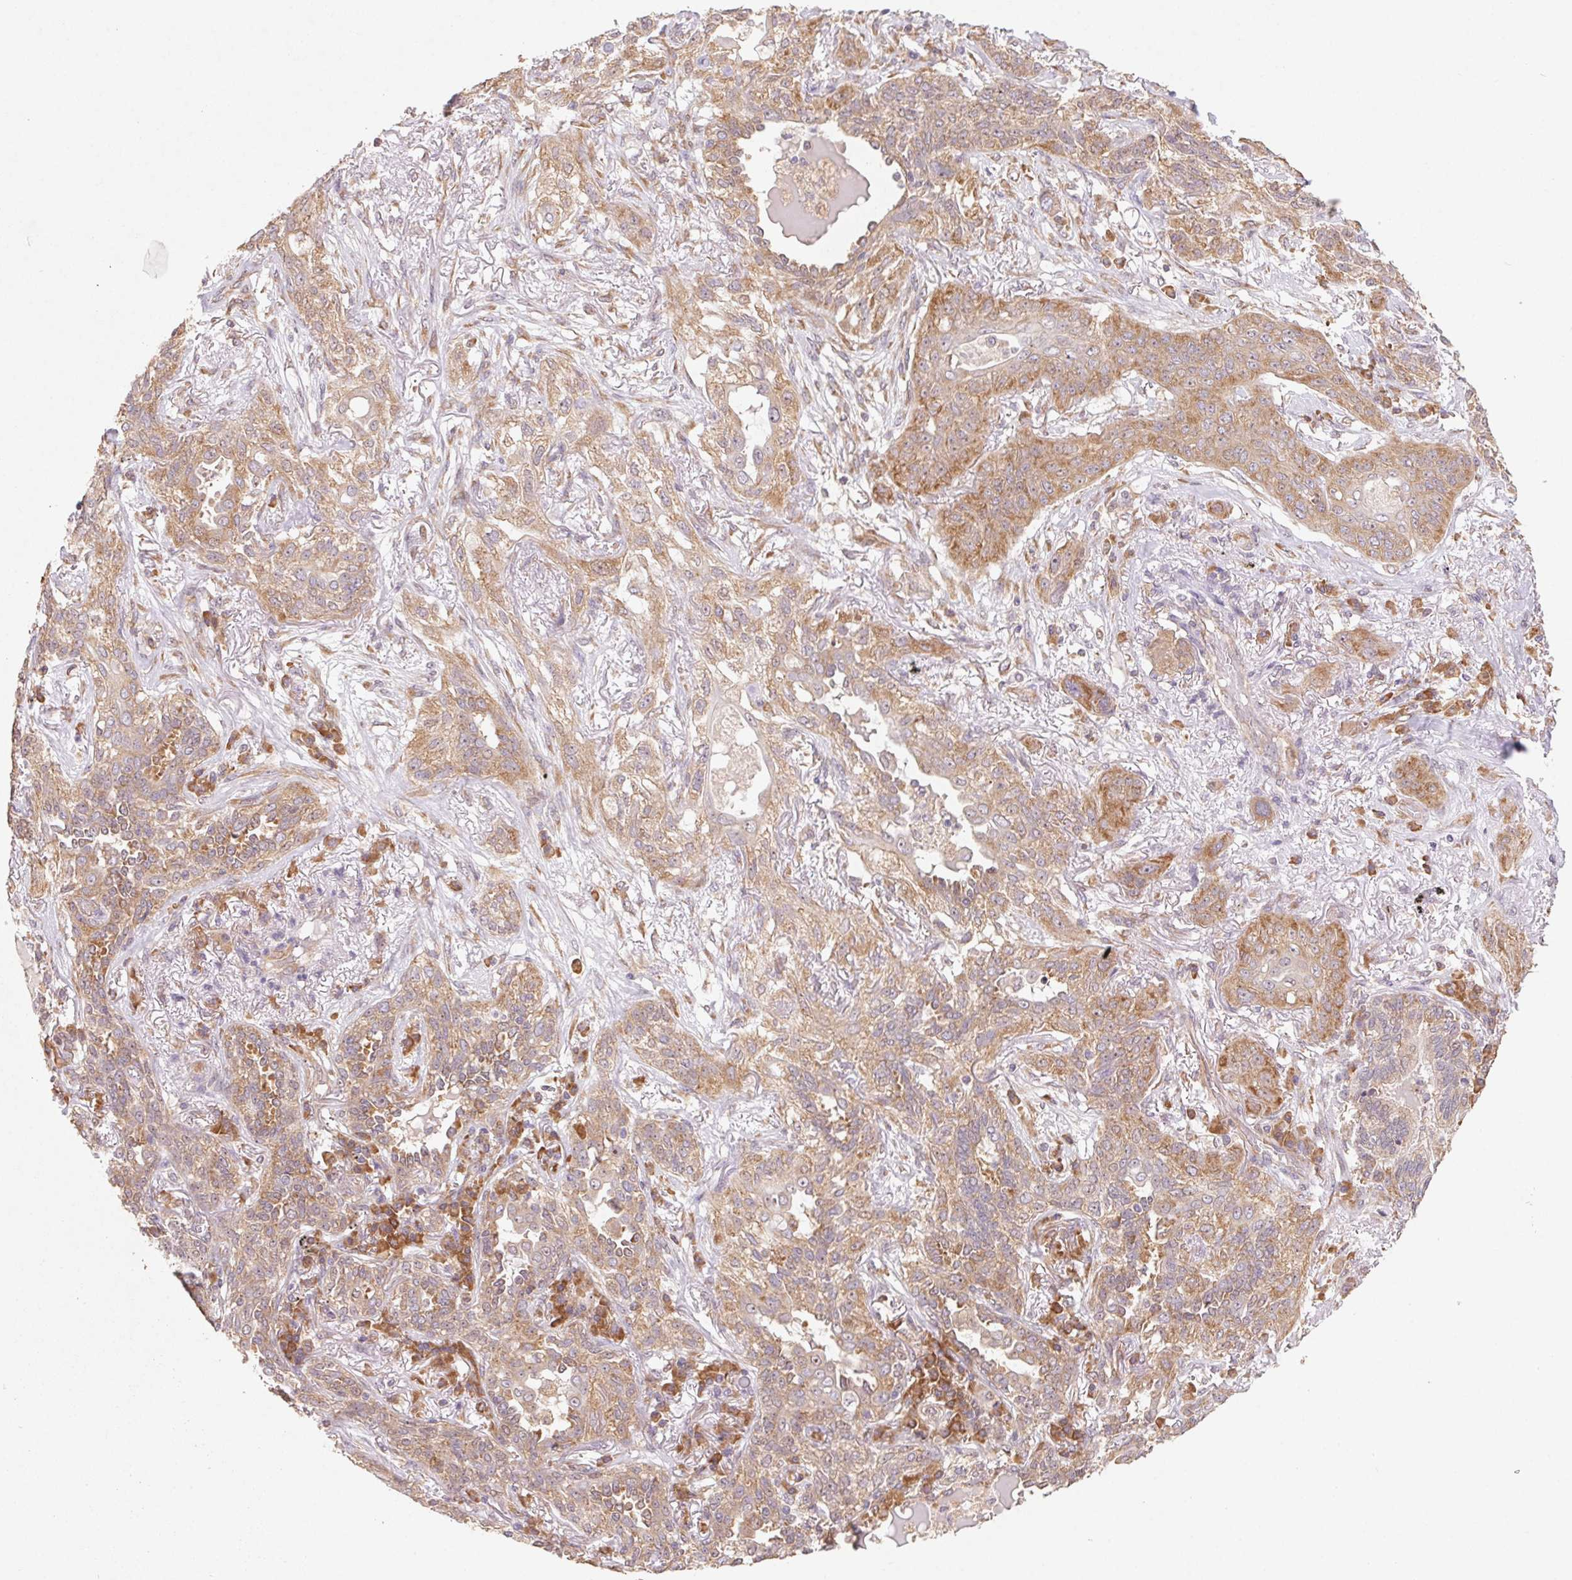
{"staining": {"intensity": "moderate", "quantity": ">75%", "location": "cytoplasmic/membranous"}, "tissue": "lung cancer", "cell_type": "Tumor cells", "image_type": "cancer", "snomed": [{"axis": "morphology", "description": "Squamous cell carcinoma, NOS"}, {"axis": "topography", "description": "Lung"}], "caption": "Lung squamous cell carcinoma tissue shows moderate cytoplasmic/membranous positivity in approximately >75% of tumor cells, visualized by immunohistochemistry.", "gene": "RPL27A", "patient": {"sex": "female", "age": 70}}